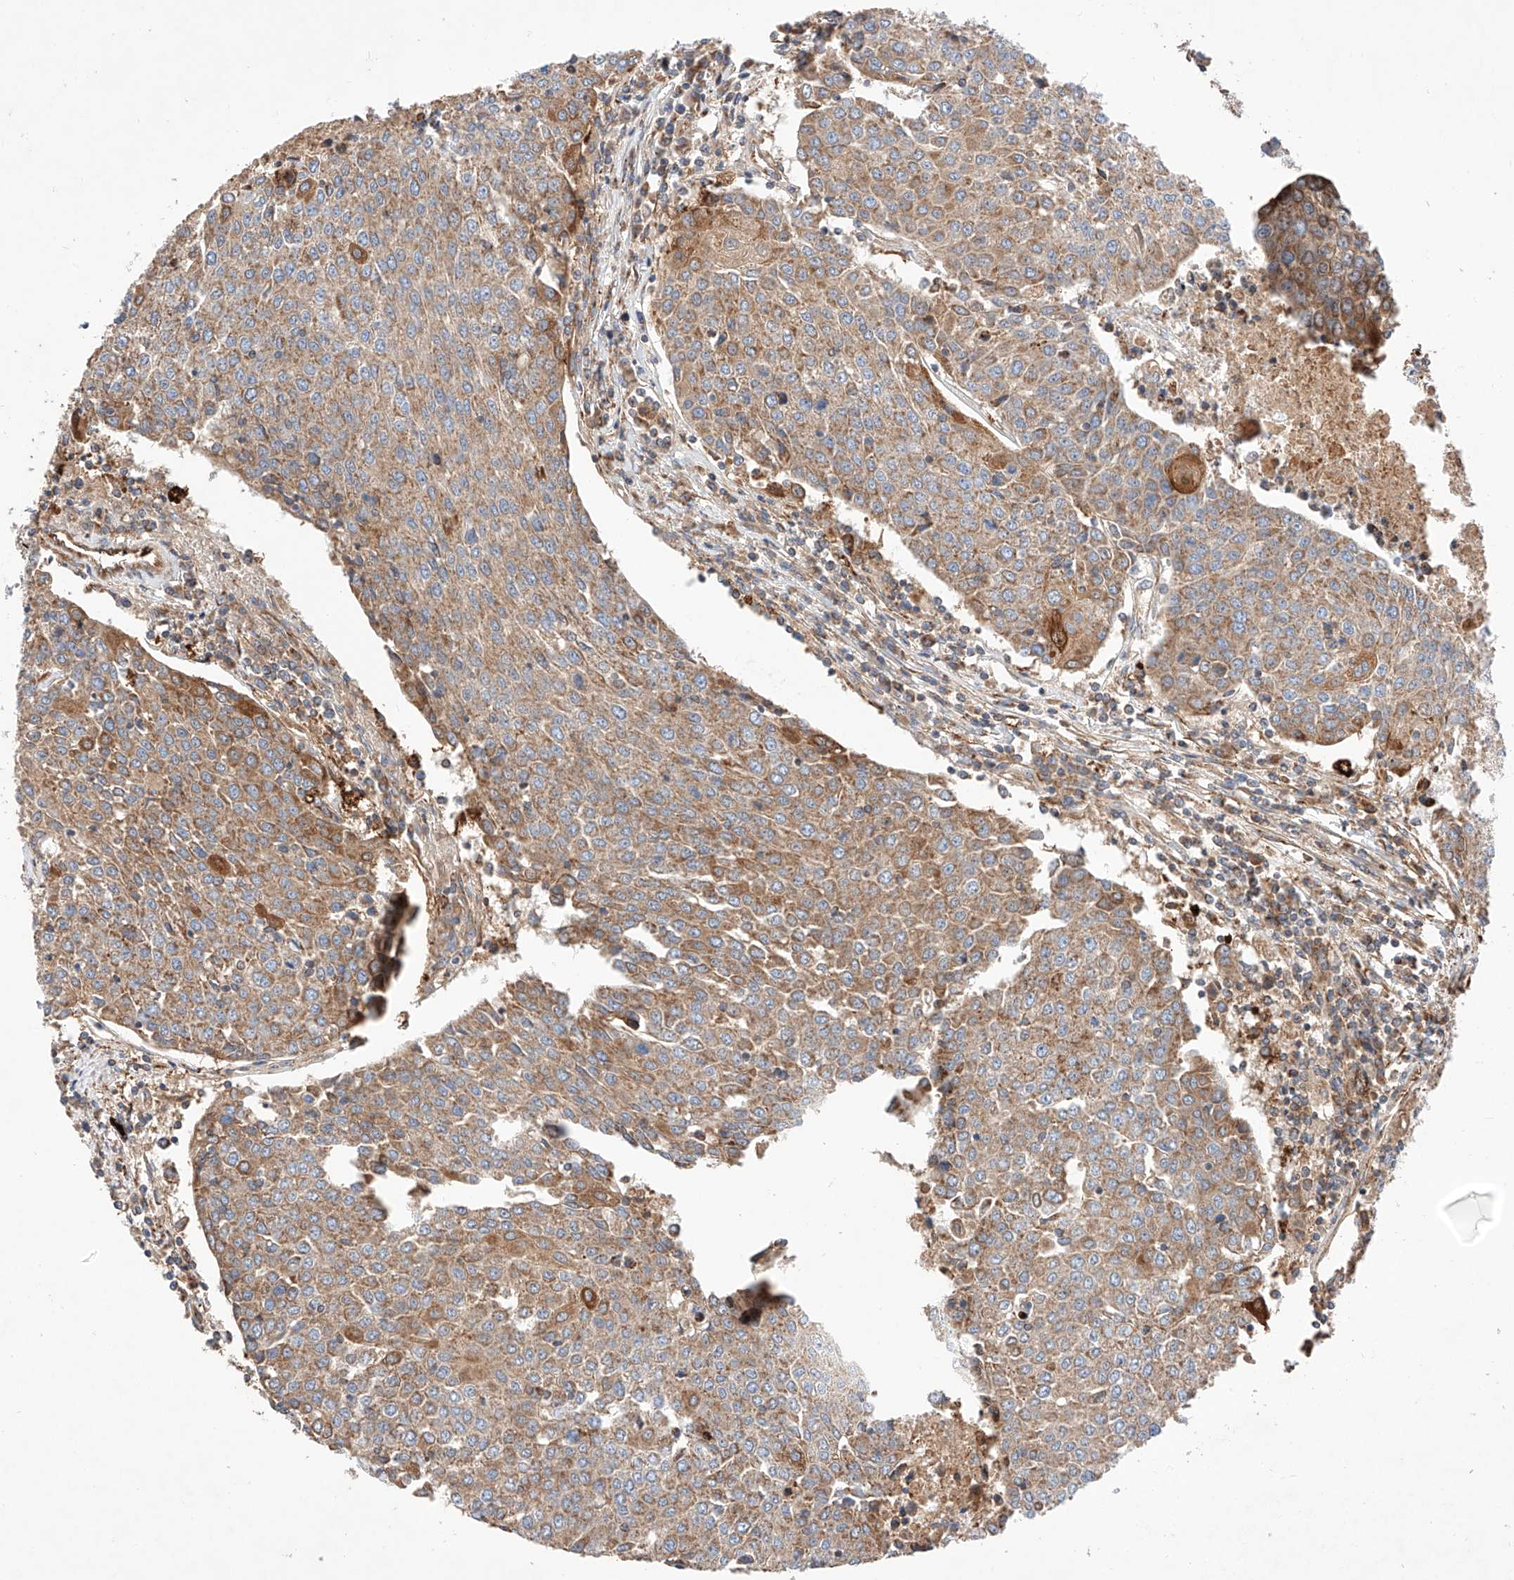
{"staining": {"intensity": "moderate", "quantity": ">75%", "location": "cytoplasmic/membranous"}, "tissue": "urothelial cancer", "cell_type": "Tumor cells", "image_type": "cancer", "snomed": [{"axis": "morphology", "description": "Urothelial carcinoma, High grade"}, {"axis": "topography", "description": "Urinary bladder"}], "caption": "Tumor cells demonstrate medium levels of moderate cytoplasmic/membranous positivity in about >75% of cells in human urothelial cancer.", "gene": "NR1D1", "patient": {"sex": "female", "age": 85}}